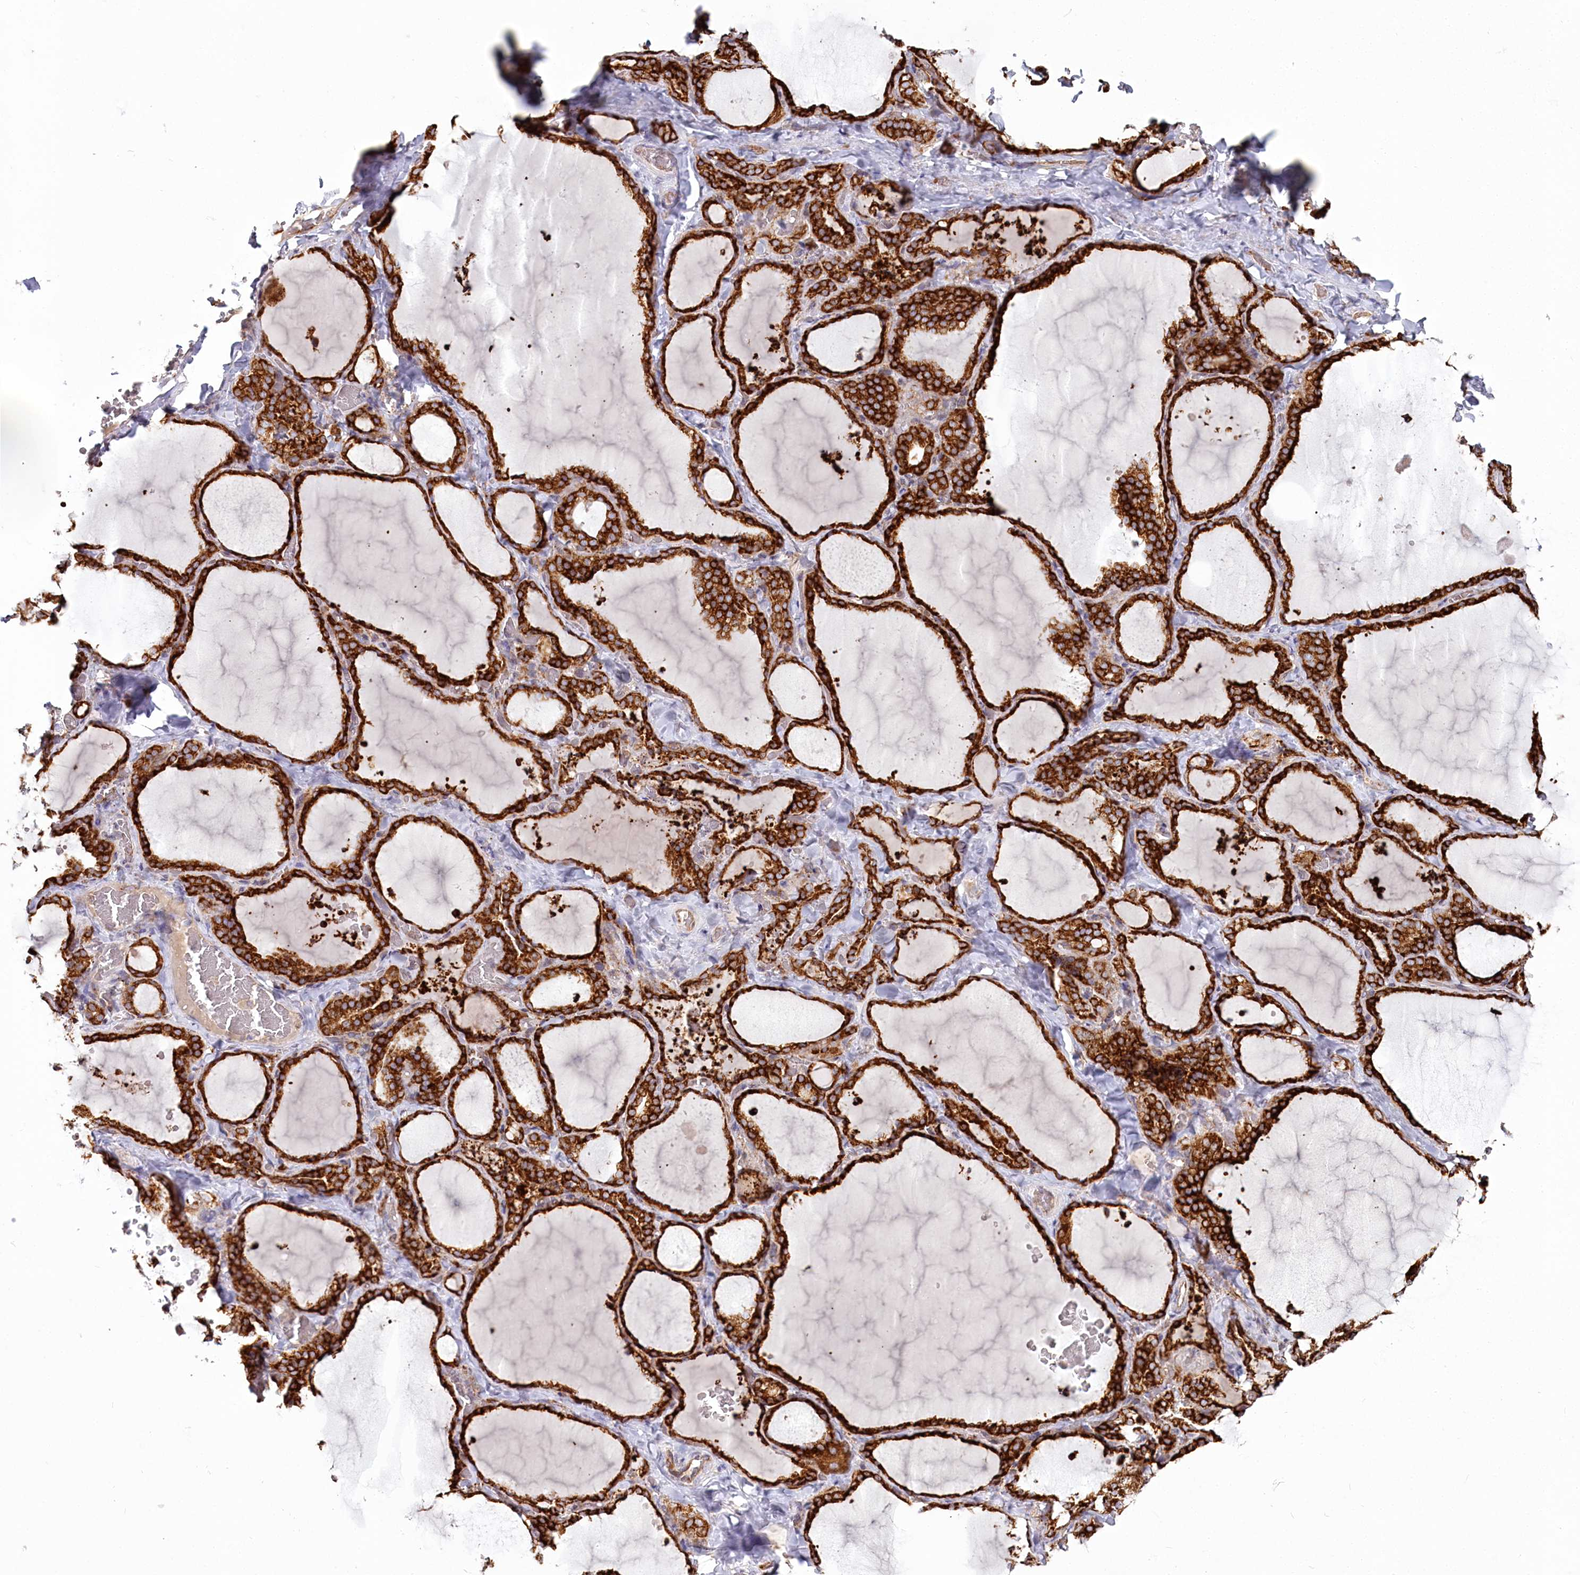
{"staining": {"intensity": "strong", "quantity": ">75%", "location": "cytoplasmic/membranous"}, "tissue": "thyroid gland", "cell_type": "Glandular cells", "image_type": "normal", "snomed": [{"axis": "morphology", "description": "Normal tissue, NOS"}, {"axis": "topography", "description": "Thyroid gland"}], "caption": "Immunohistochemical staining of benign thyroid gland shows strong cytoplasmic/membranous protein expression in about >75% of glandular cells. The staining is performed using DAB brown chromogen to label protein expression. The nuclei are counter-stained blue using hematoxylin.", "gene": "POGLUT1", "patient": {"sex": "female", "age": 22}}